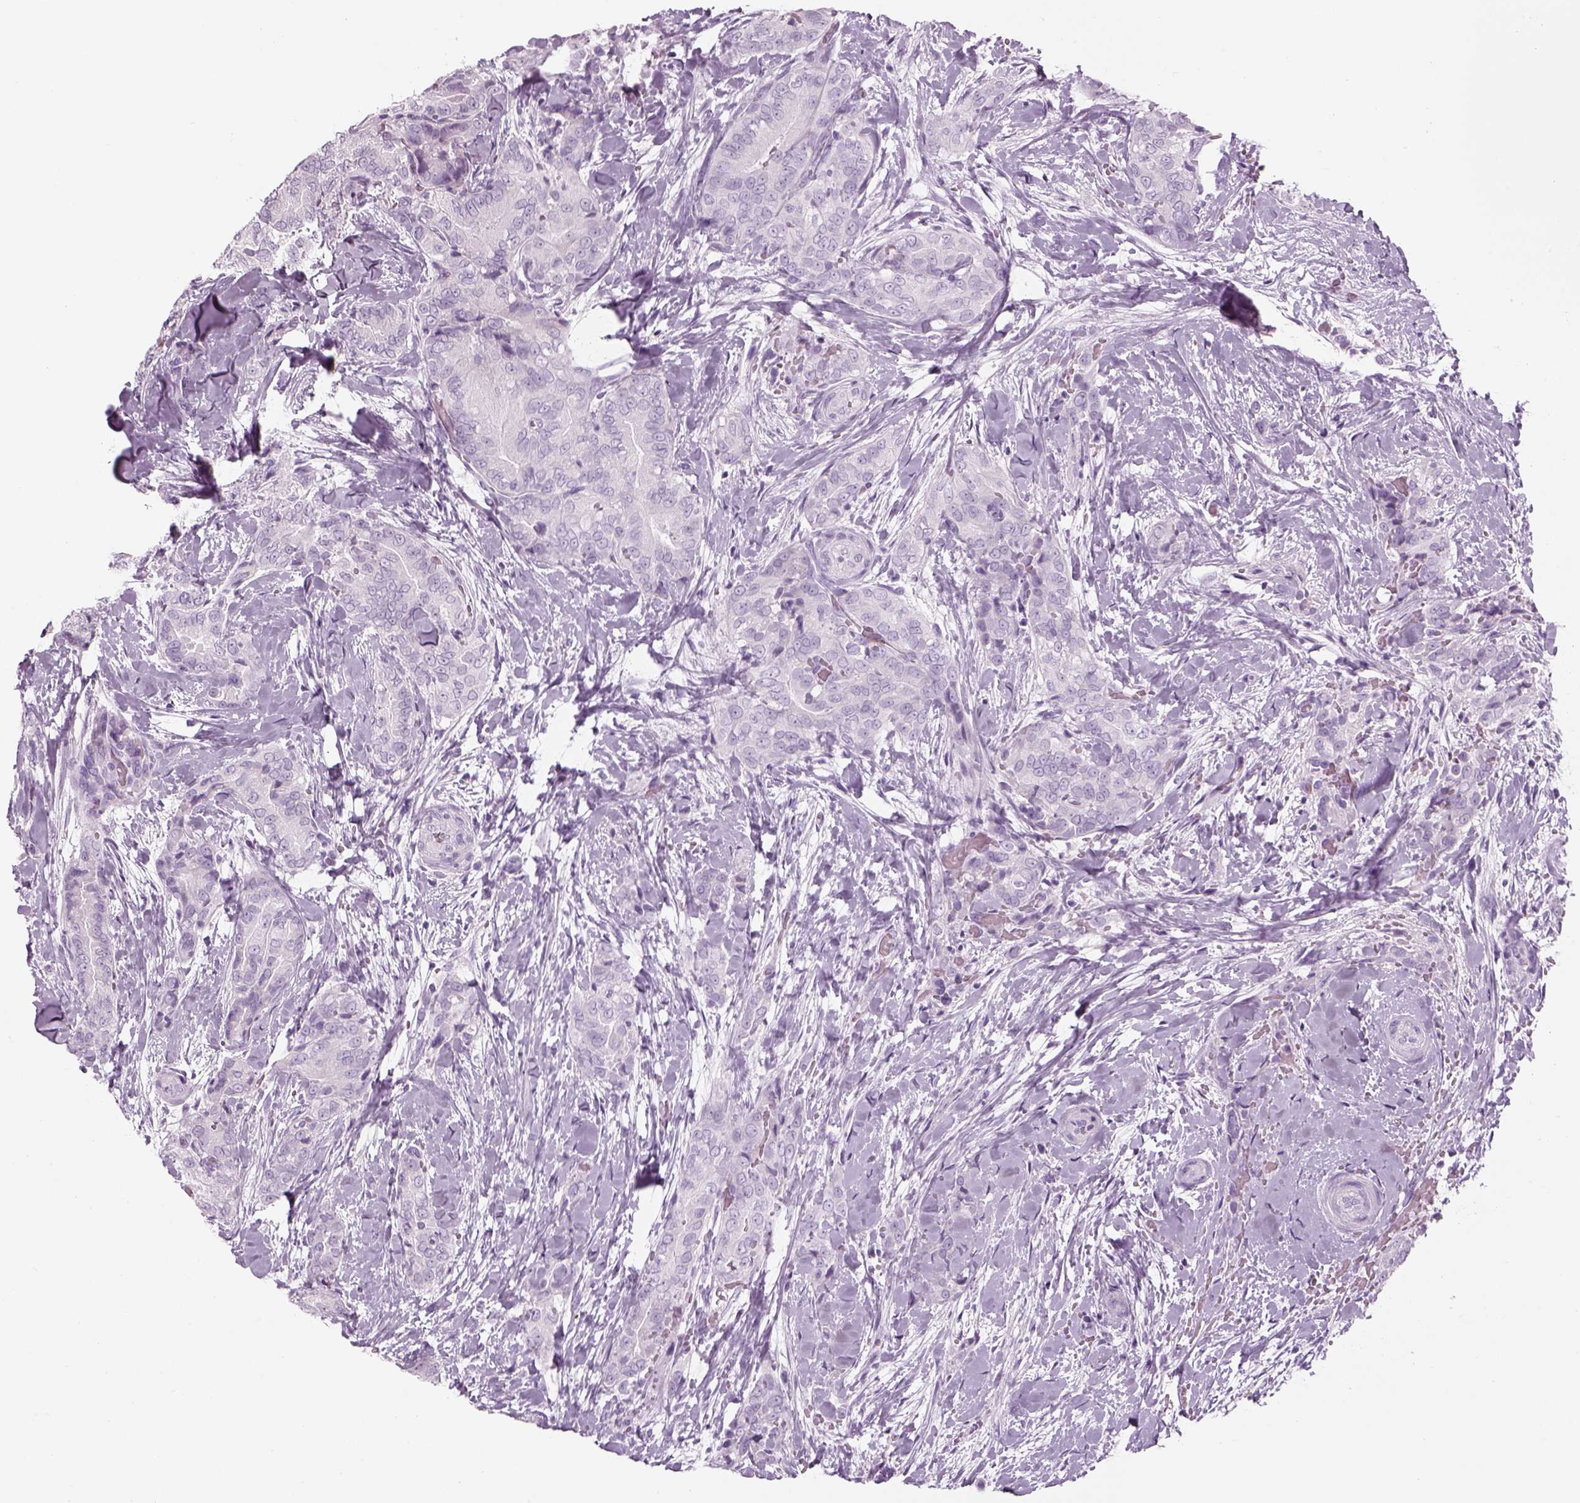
{"staining": {"intensity": "negative", "quantity": "none", "location": "none"}, "tissue": "thyroid cancer", "cell_type": "Tumor cells", "image_type": "cancer", "snomed": [{"axis": "morphology", "description": "Papillary adenocarcinoma, NOS"}, {"axis": "topography", "description": "Thyroid gland"}], "caption": "High power microscopy photomicrograph of an IHC histopathology image of thyroid papillary adenocarcinoma, revealing no significant expression in tumor cells.", "gene": "SAG", "patient": {"sex": "male", "age": 61}}